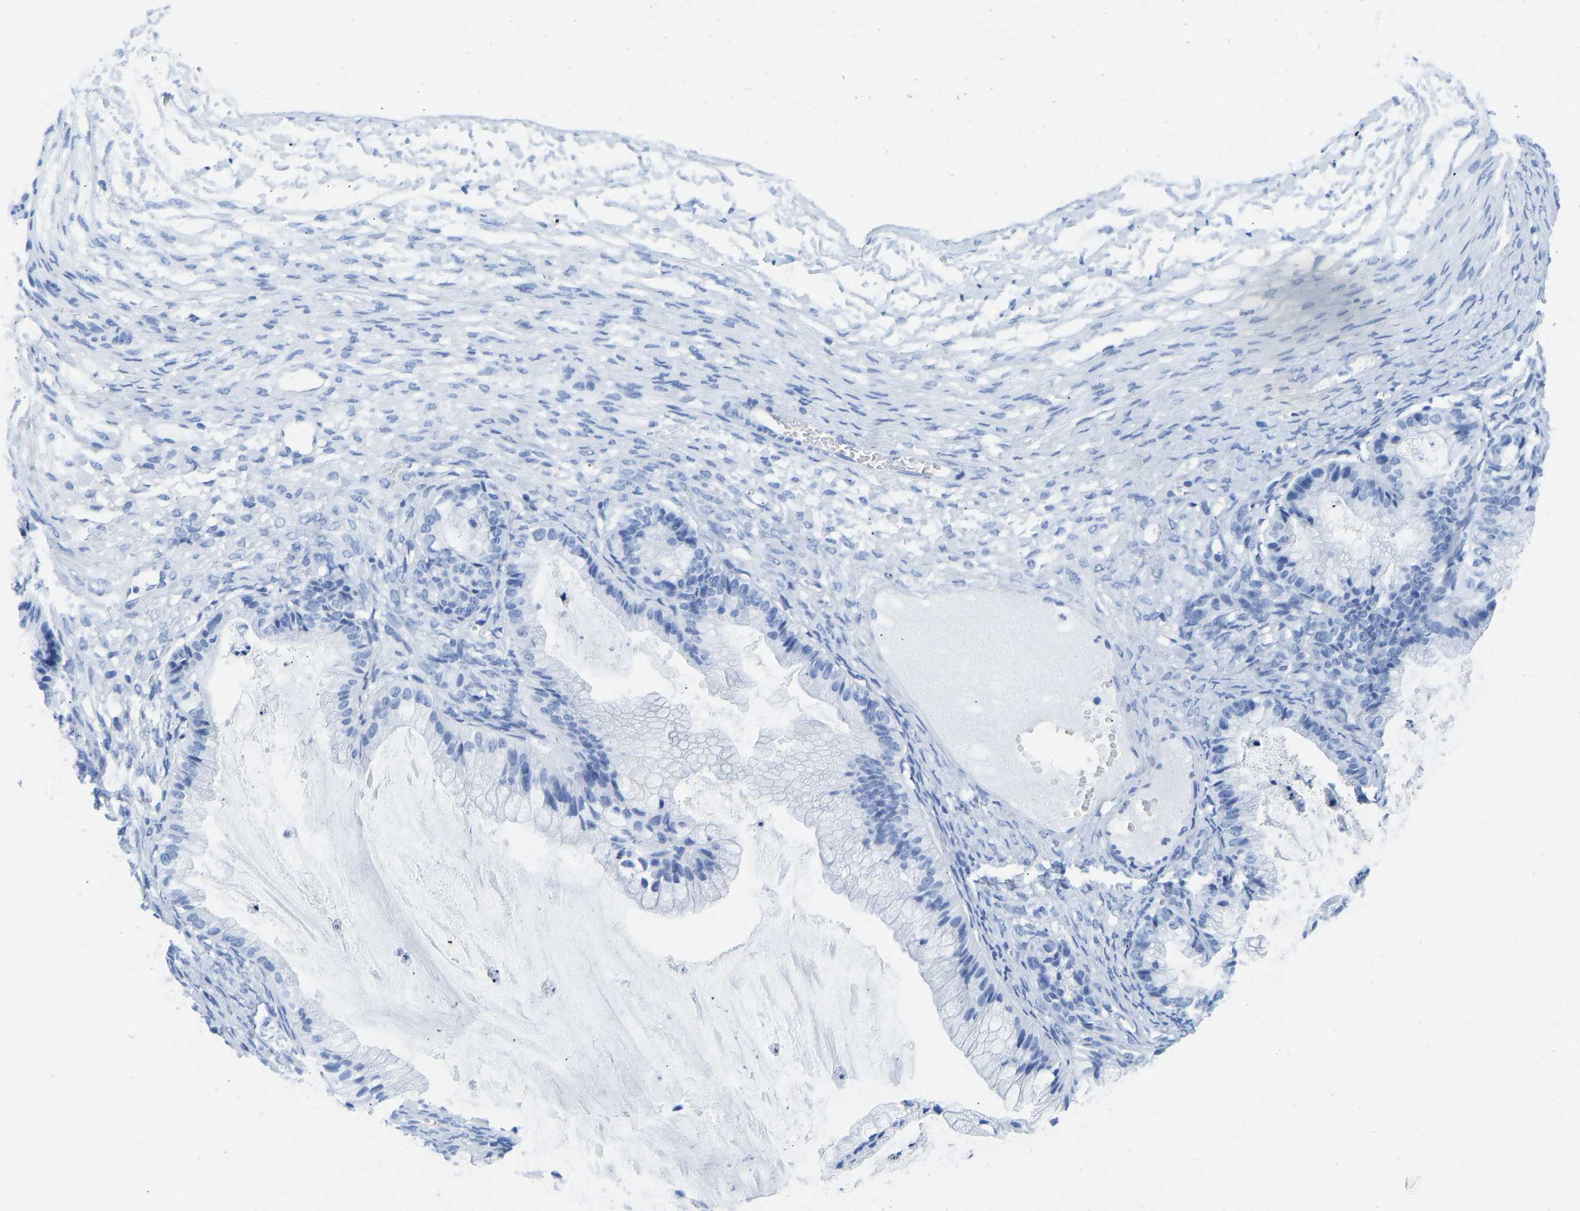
{"staining": {"intensity": "negative", "quantity": "none", "location": "none"}, "tissue": "ovarian cancer", "cell_type": "Tumor cells", "image_type": "cancer", "snomed": [{"axis": "morphology", "description": "Cystadenocarcinoma, mucinous, NOS"}, {"axis": "topography", "description": "Ovary"}], "caption": "This is an immunohistochemistry (IHC) image of ovarian mucinous cystadenocarcinoma. There is no positivity in tumor cells.", "gene": "ELMO2", "patient": {"sex": "female", "age": 57}}